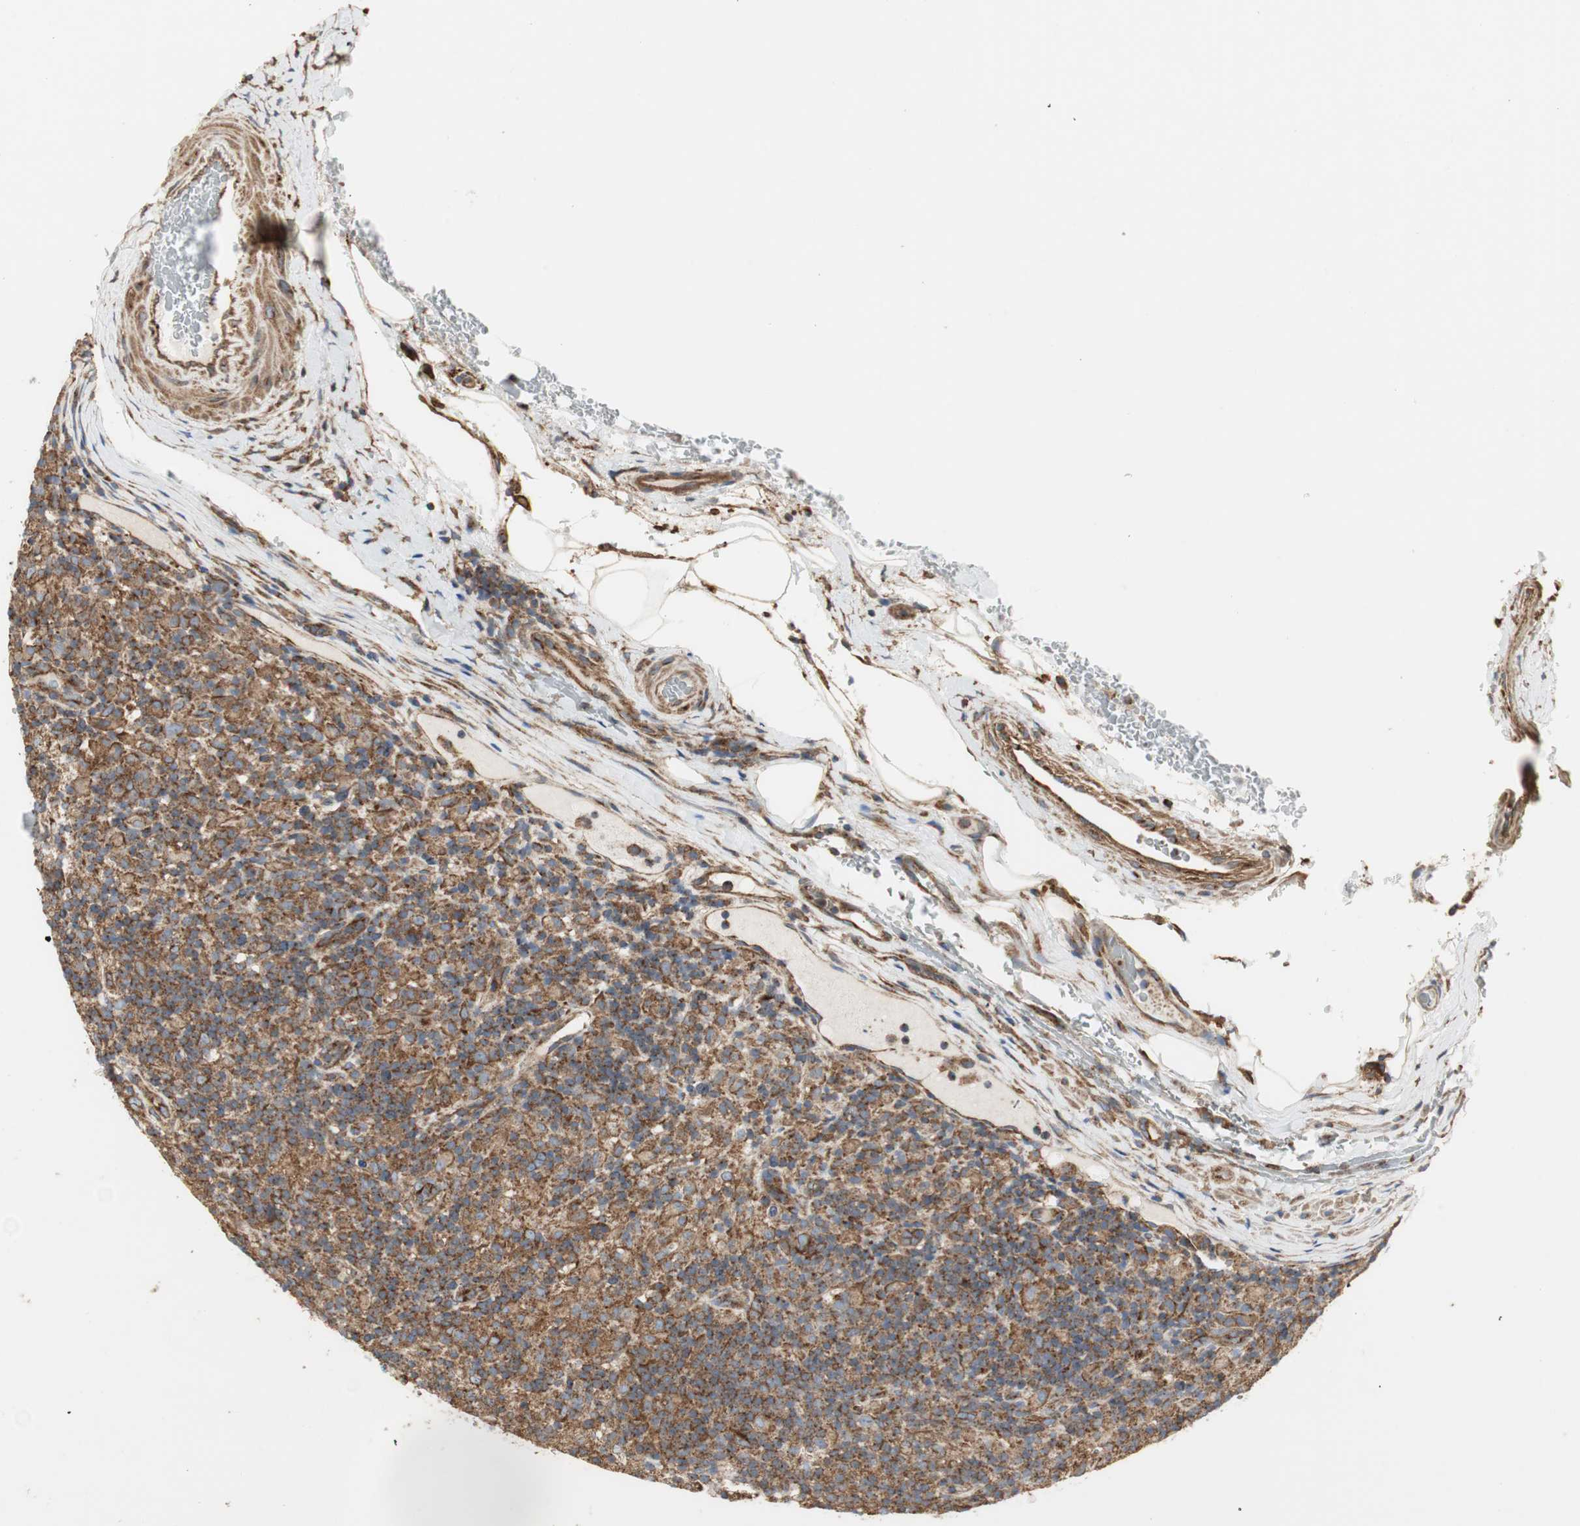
{"staining": {"intensity": "strong", "quantity": ">75%", "location": "cytoplasmic/membranous"}, "tissue": "lymphoma", "cell_type": "Tumor cells", "image_type": "cancer", "snomed": [{"axis": "morphology", "description": "Hodgkin's disease, NOS"}, {"axis": "topography", "description": "Lymph node"}], "caption": "High-power microscopy captured an immunohistochemistry (IHC) image of Hodgkin's disease, revealing strong cytoplasmic/membranous expression in approximately >75% of tumor cells. Using DAB (3,3'-diaminobenzidine) (brown) and hematoxylin (blue) stains, captured at high magnification using brightfield microscopy.", "gene": "H6PD", "patient": {"sex": "male", "age": 70}}